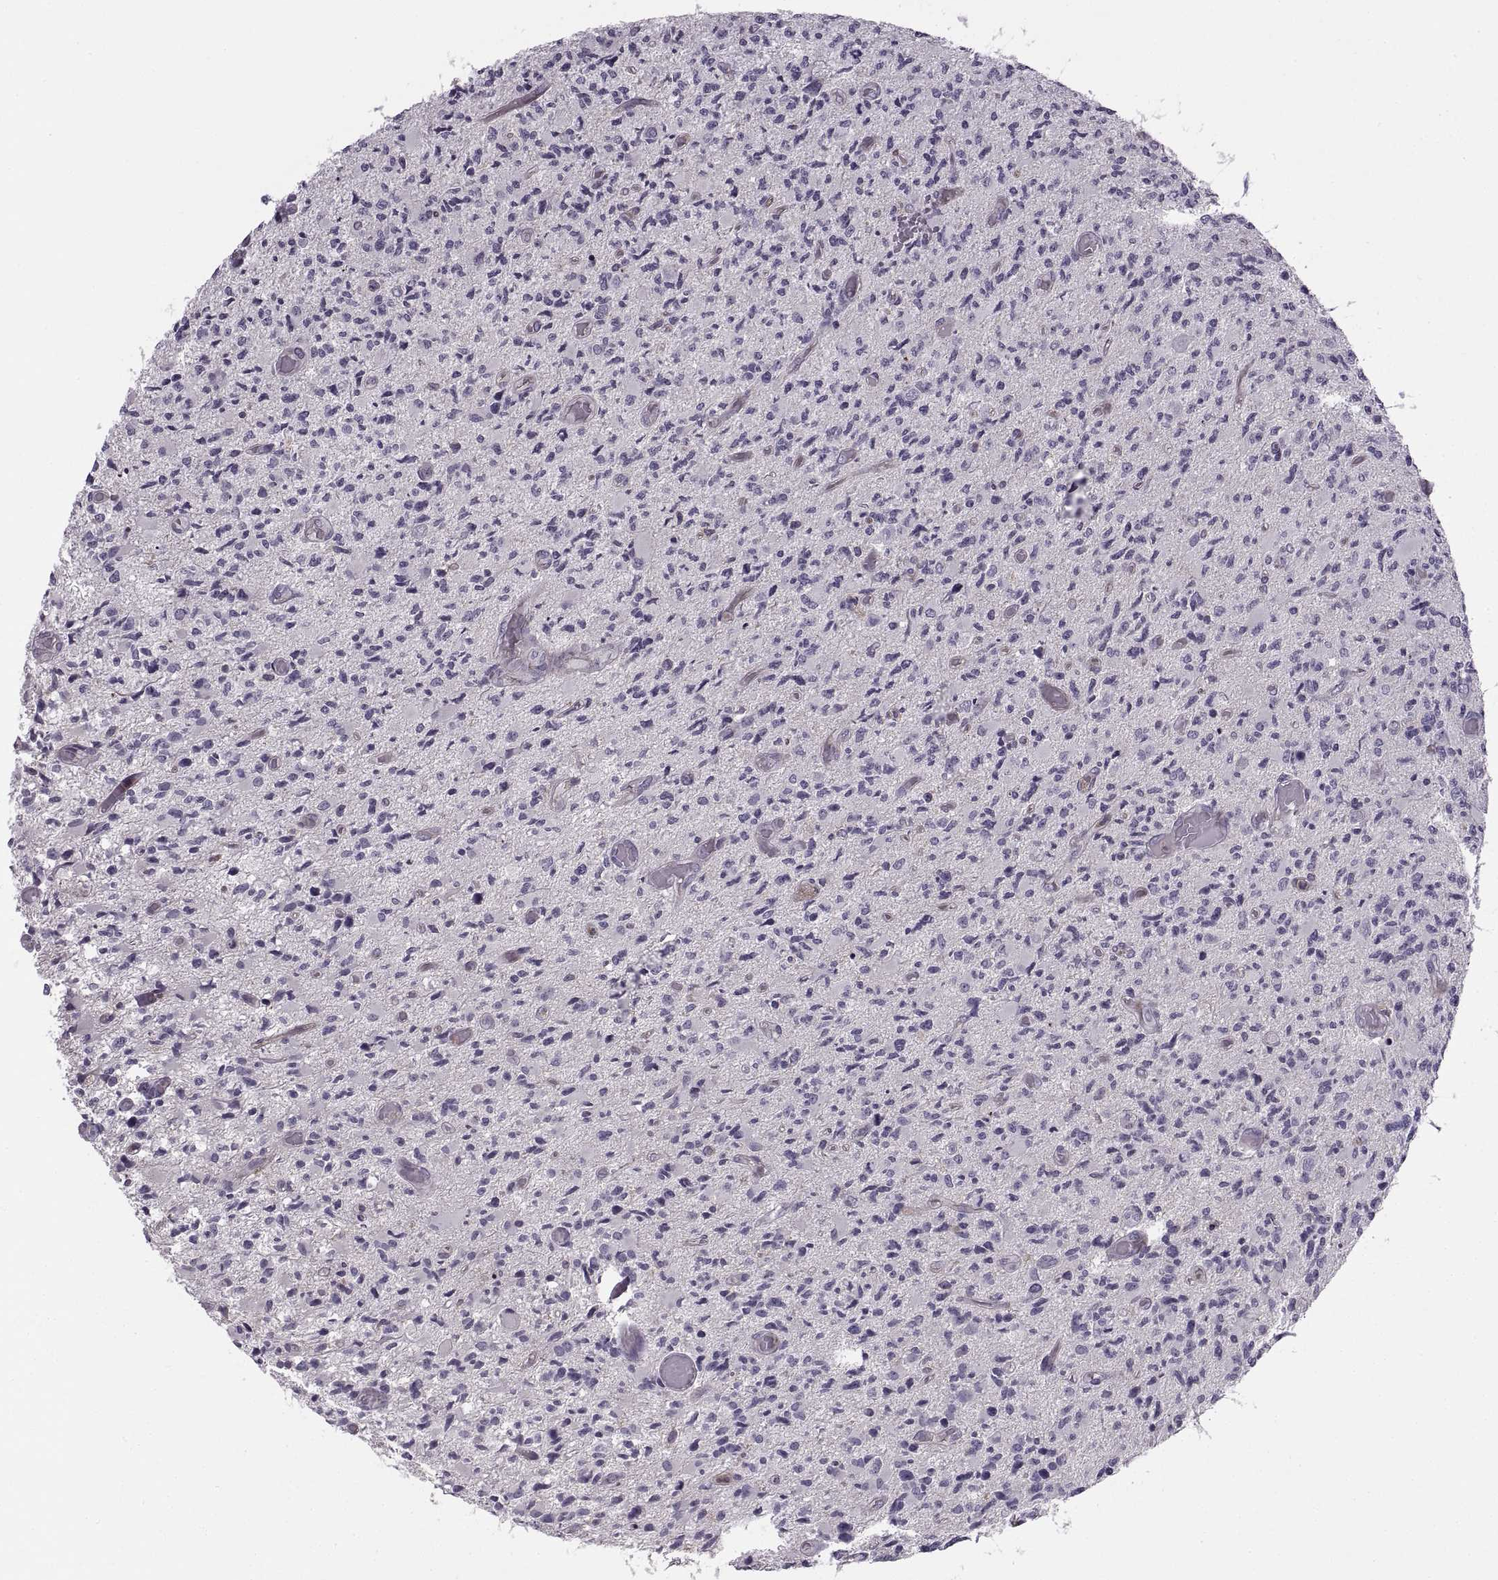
{"staining": {"intensity": "negative", "quantity": "none", "location": "none"}, "tissue": "glioma", "cell_type": "Tumor cells", "image_type": "cancer", "snomed": [{"axis": "morphology", "description": "Glioma, malignant, High grade"}, {"axis": "topography", "description": "Brain"}], "caption": "A histopathology image of human glioma is negative for staining in tumor cells.", "gene": "RALB", "patient": {"sex": "female", "age": 63}}